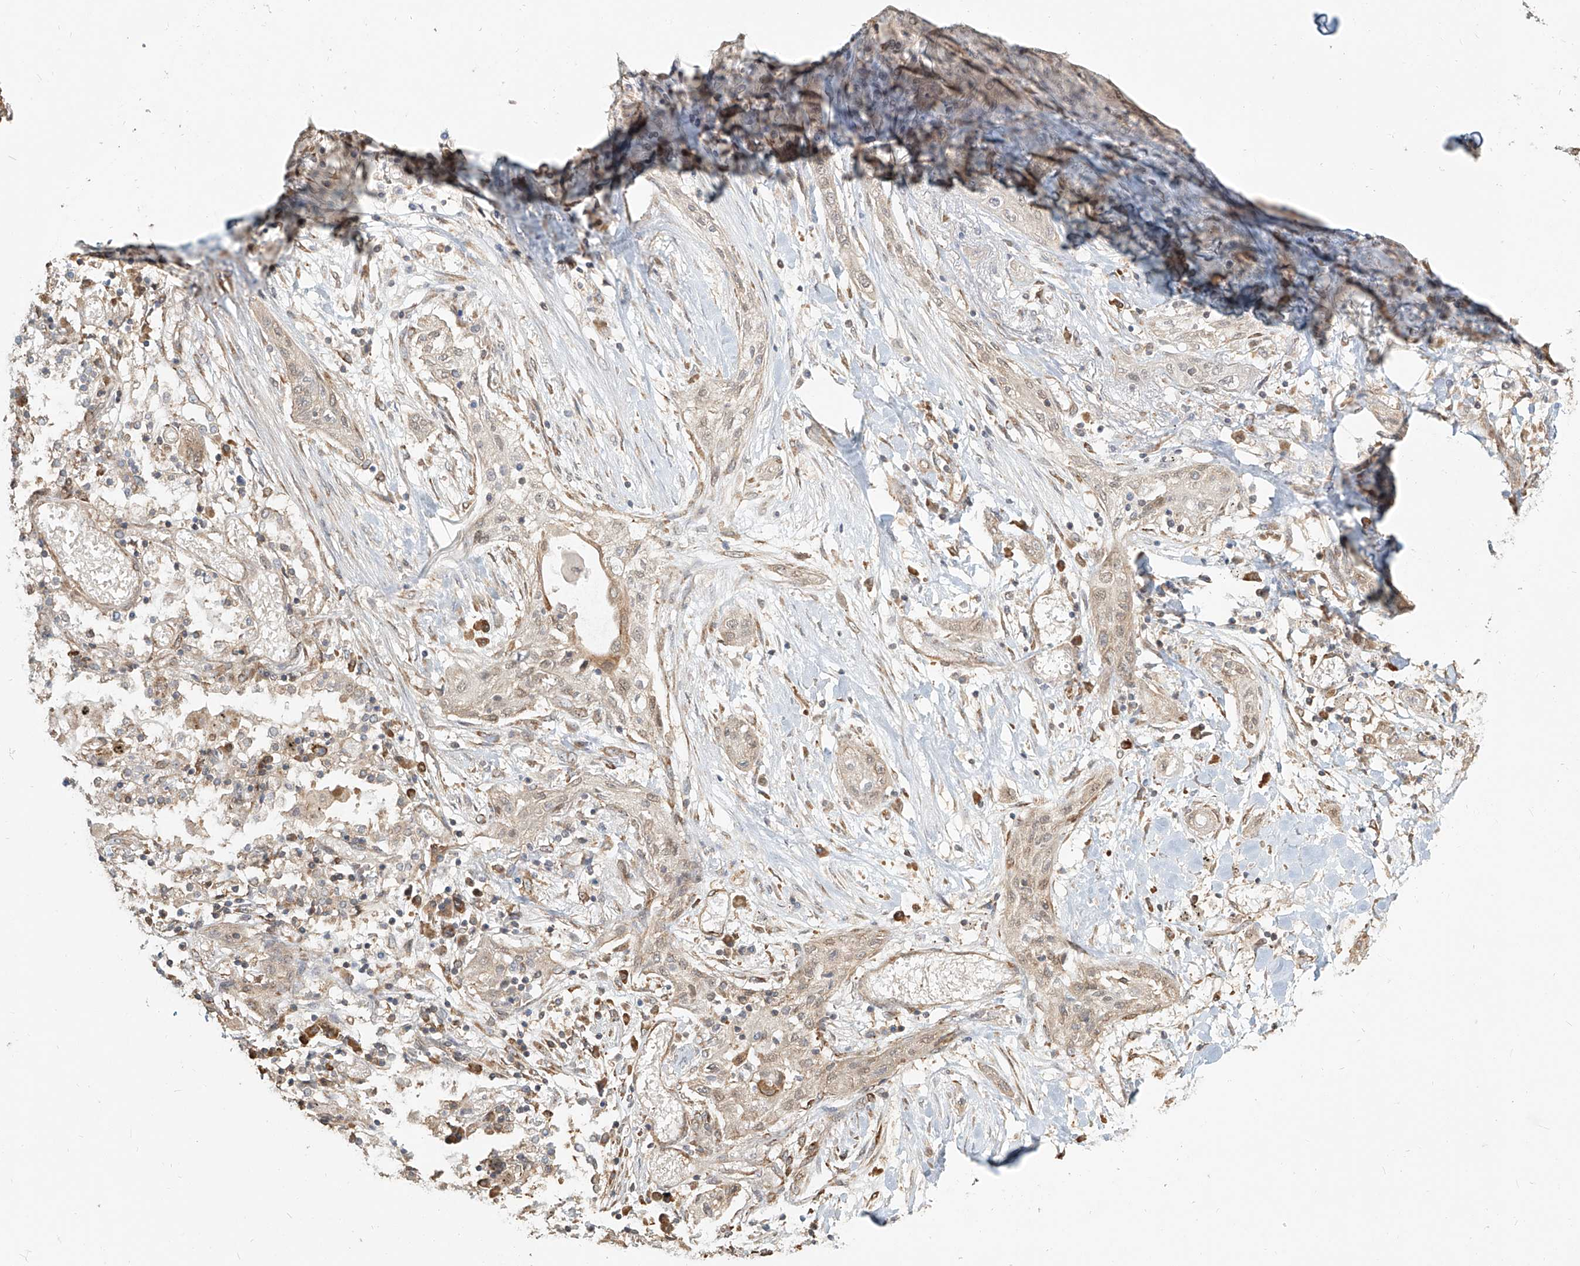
{"staining": {"intensity": "weak", "quantity": "<25%", "location": "cytoplasmic/membranous"}, "tissue": "lung cancer", "cell_type": "Tumor cells", "image_type": "cancer", "snomed": [{"axis": "morphology", "description": "Squamous cell carcinoma, NOS"}, {"axis": "topography", "description": "Lung"}], "caption": "The immunohistochemistry micrograph has no significant staining in tumor cells of lung cancer tissue.", "gene": "UBE2K", "patient": {"sex": "female", "age": 47}}